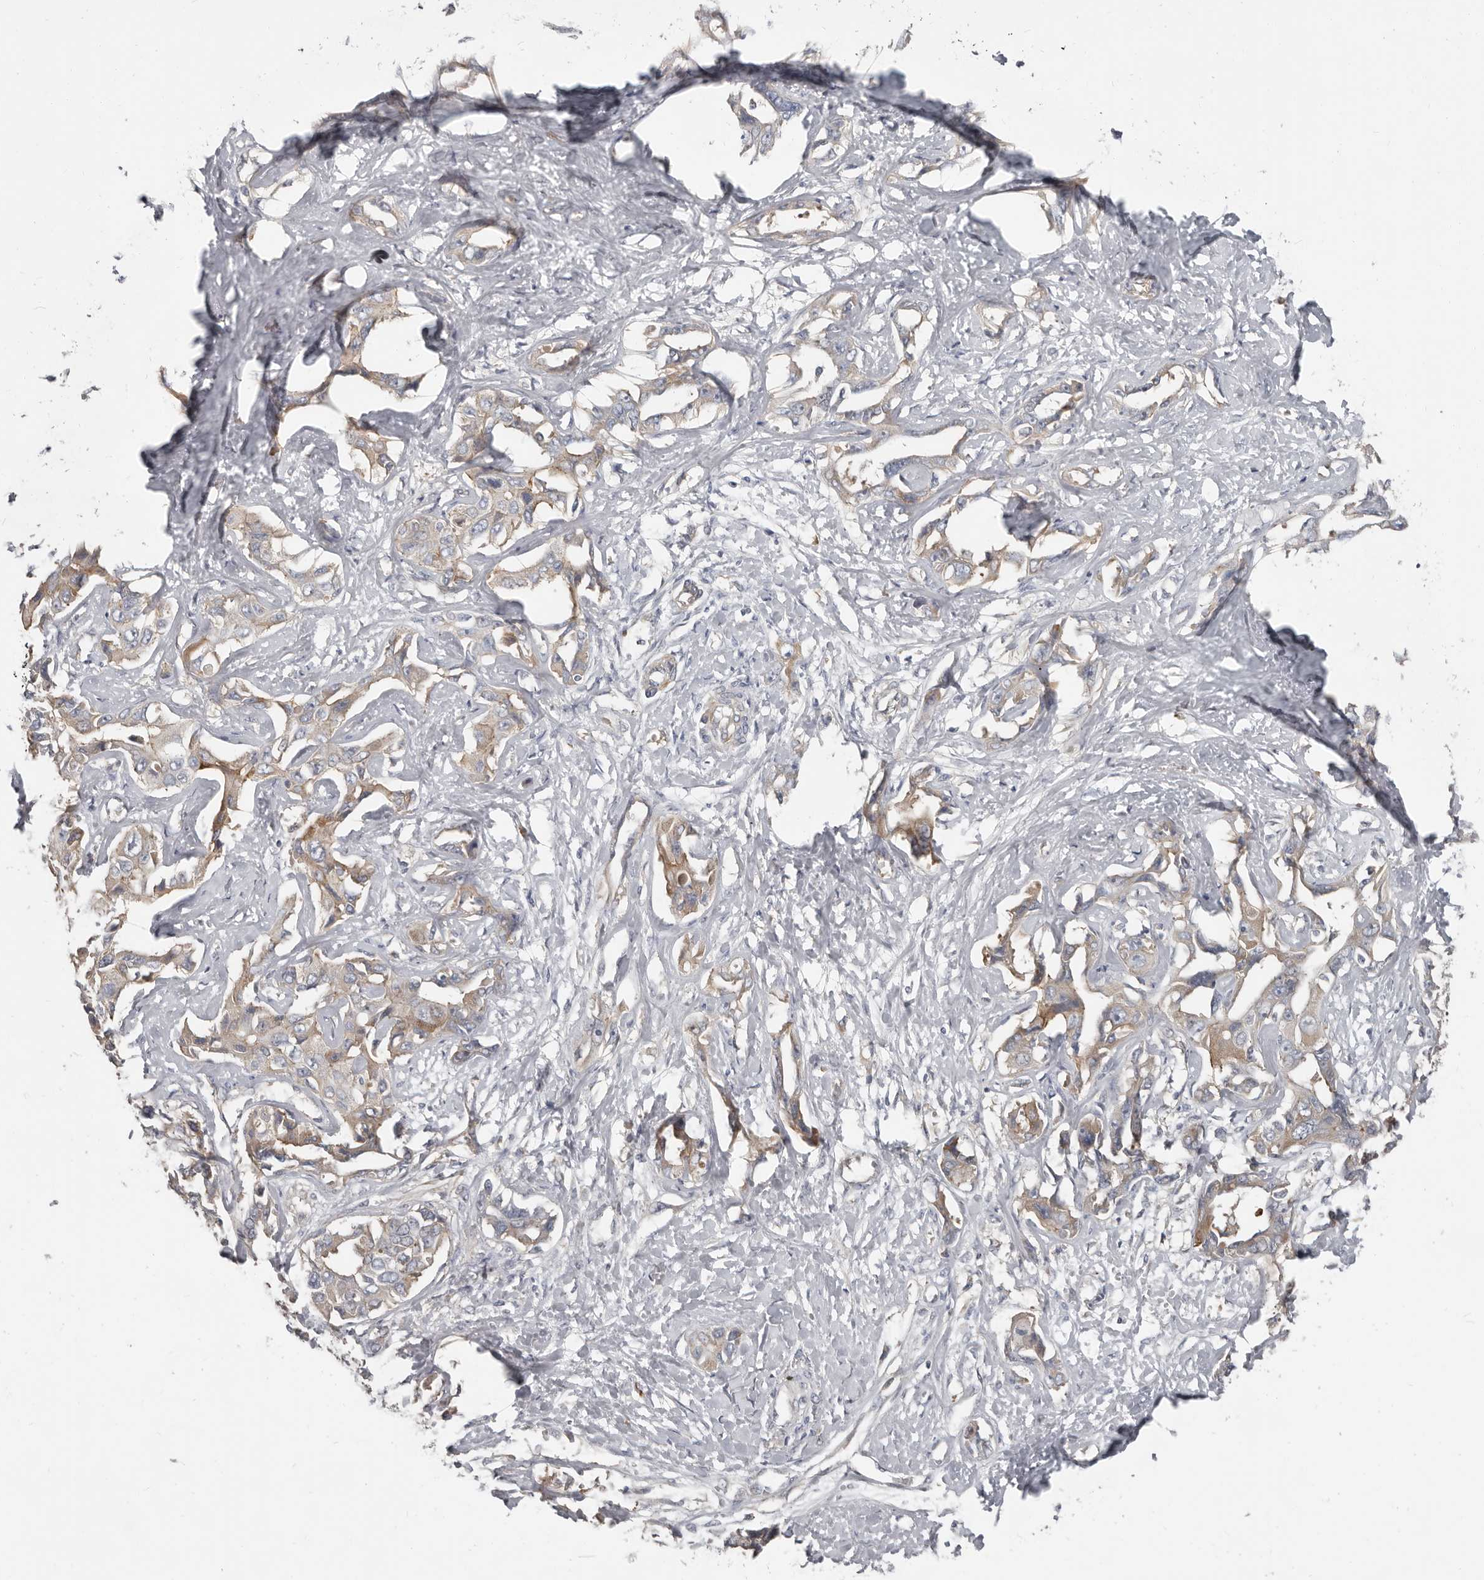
{"staining": {"intensity": "moderate", "quantity": "<25%", "location": "cytoplasmic/membranous"}, "tissue": "liver cancer", "cell_type": "Tumor cells", "image_type": "cancer", "snomed": [{"axis": "morphology", "description": "Cholangiocarcinoma"}, {"axis": "topography", "description": "Liver"}], "caption": "Cholangiocarcinoma (liver) stained with a protein marker demonstrates moderate staining in tumor cells.", "gene": "AKNAD1", "patient": {"sex": "male", "age": 59}}